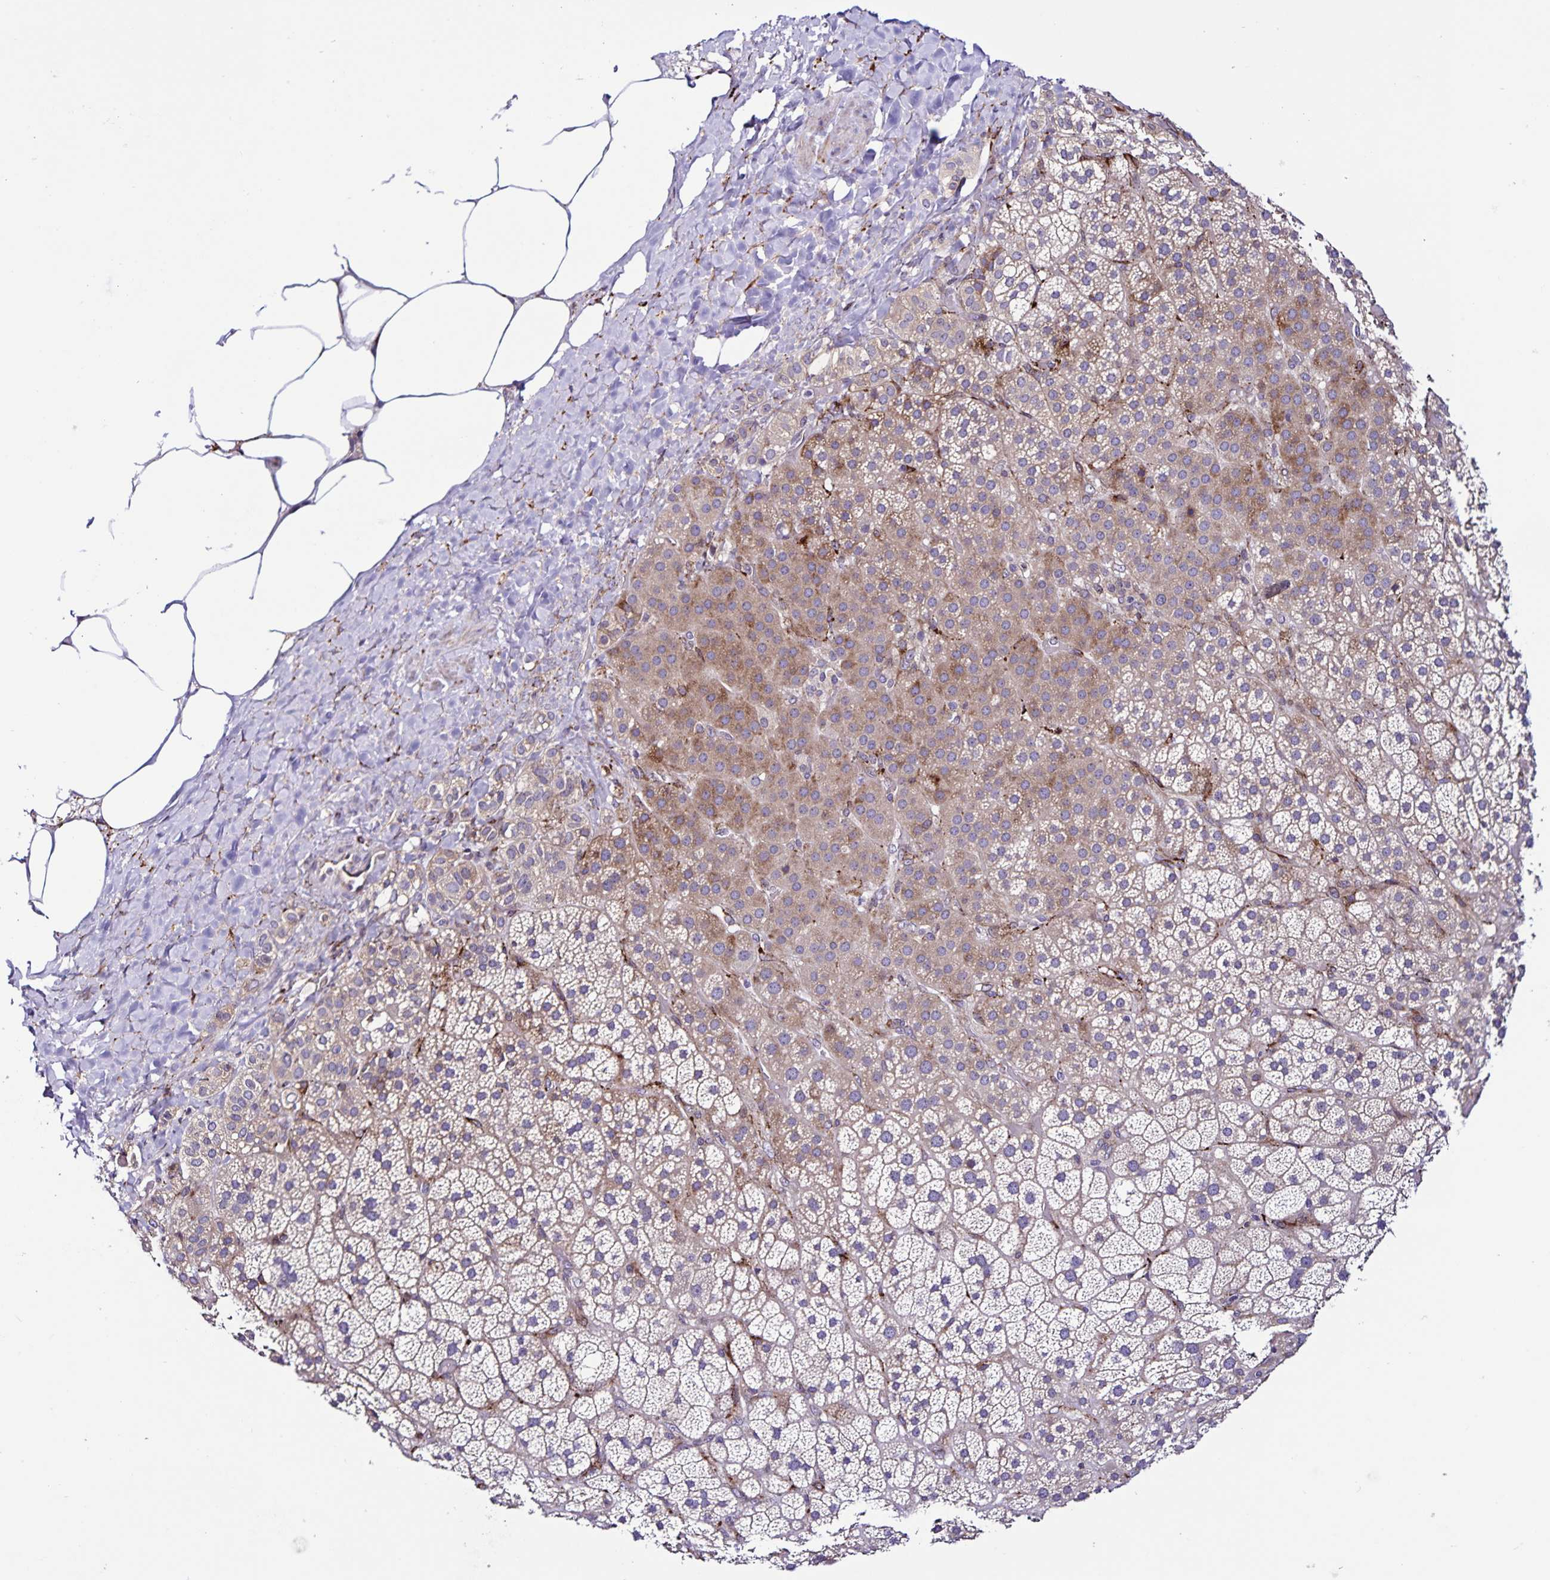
{"staining": {"intensity": "moderate", "quantity": "25%-75%", "location": "cytoplasmic/membranous"}, "tissue": "adrenal gland", "cell_type": "Glandular cells", "image_type": "normal", "snomed": [{"axis": "morphology", "description": "Normal tissue, NOS"}, {"axis": "topography", "description": "Adrenal gland"}], "caption": "A photomicrograph showing moderate cytoplasmic/membranous positivity in about 25%-75% of glandular cells in normal adrenal gland, as visualized by brown immunohistochemical staining.", "gene": "OSBPL5", "patient": {"sex": "male", "age": 57}}